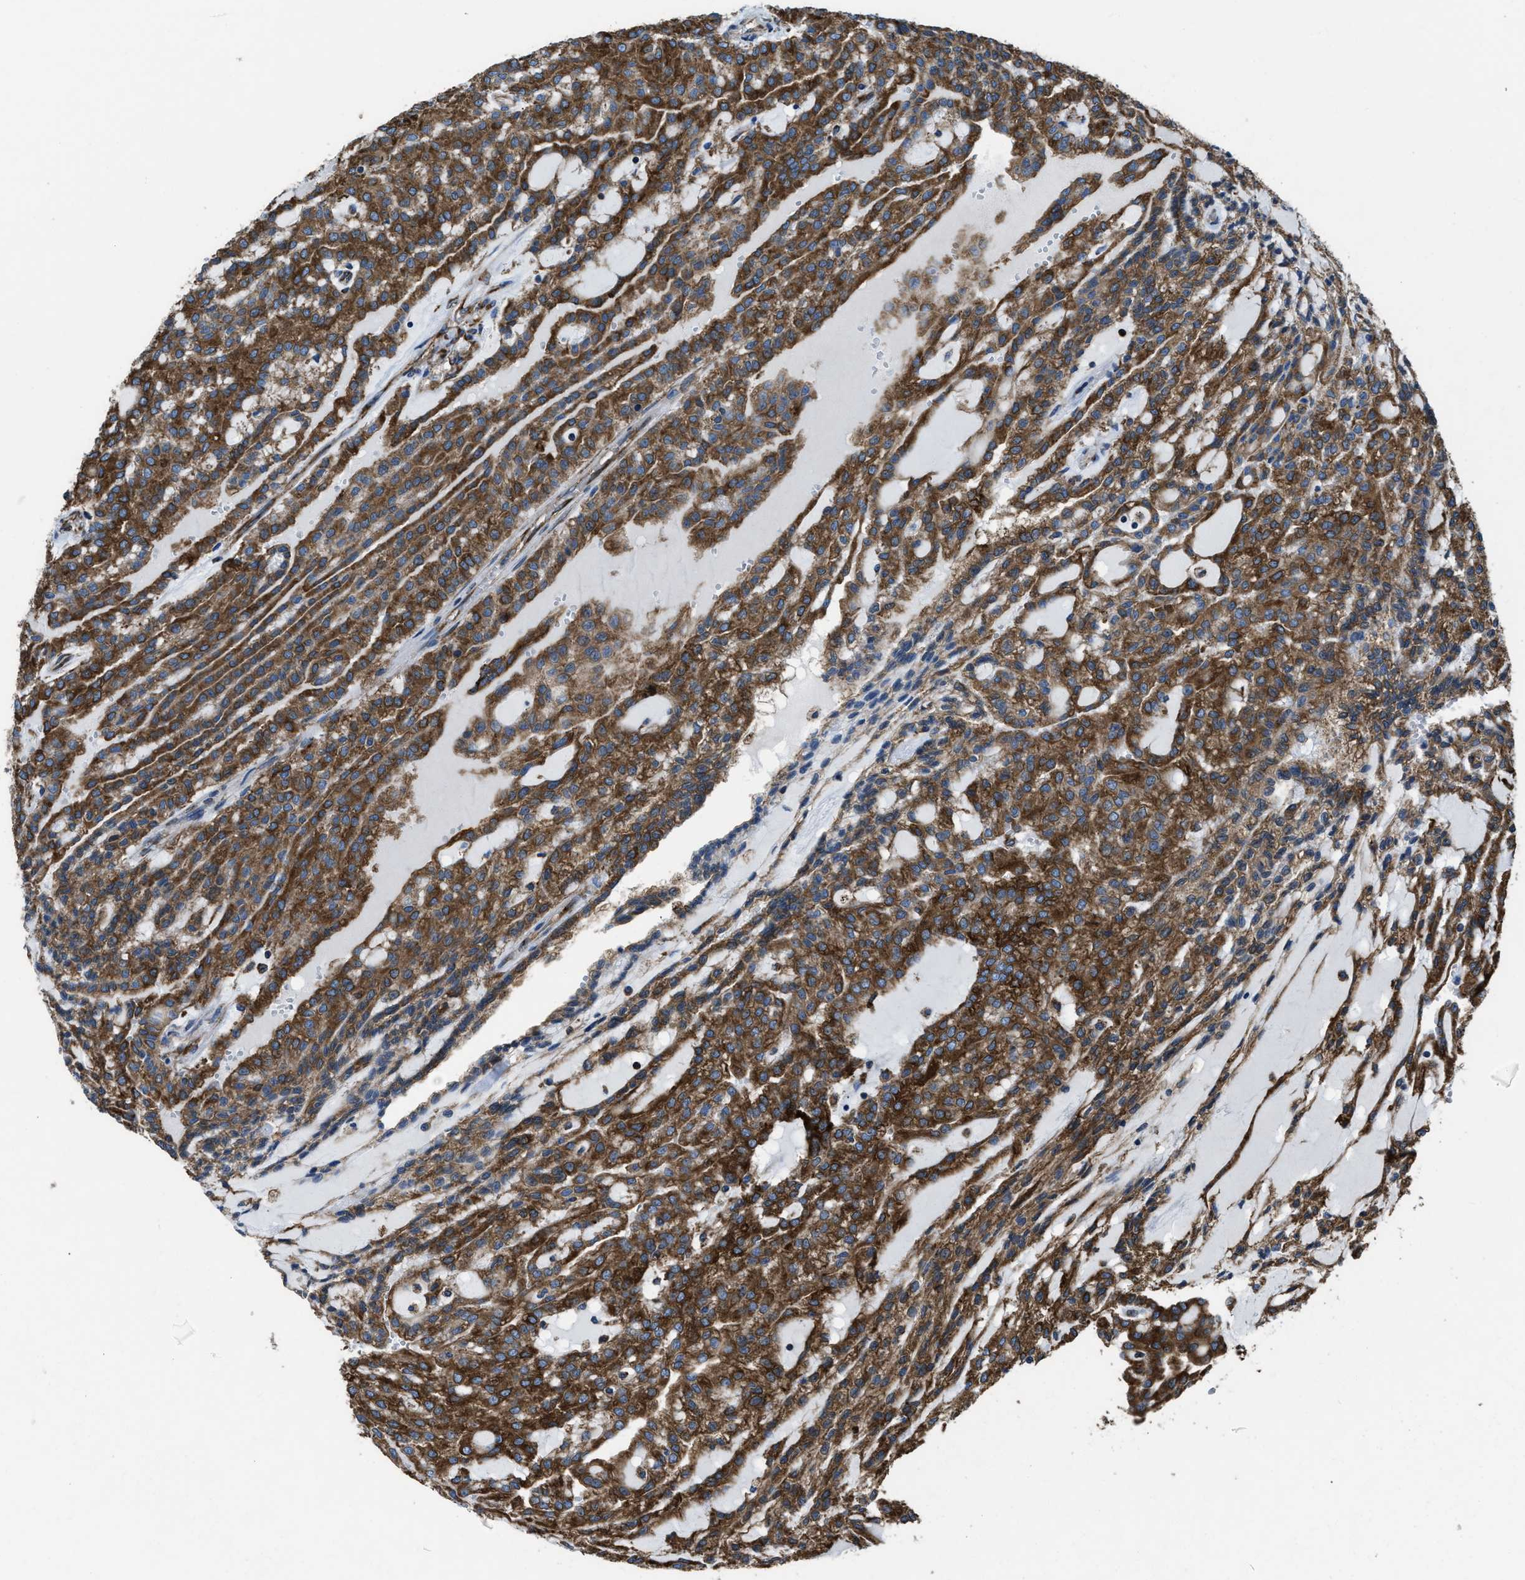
{"staining": {"intensity": "strong", "quantity": ">75%", "location": "cytoplasmic/membranous"}, "tissue": "renal cancer", "cell_type": "Tumor cells", "image_type": "cancer", "snomed": [{"axis": "morphology", "description": "Adenocarcinoma, NOS"}, {"axis": "topography", "description": "Kidney"}], "caption": "Tumor cells reveal high levels of strong cytoplasmic/membranous expression in approximately >75% of cells in renal cancer.", "gene": "CAPRIN1", "patient": {"sex": "male", "age": 63}}